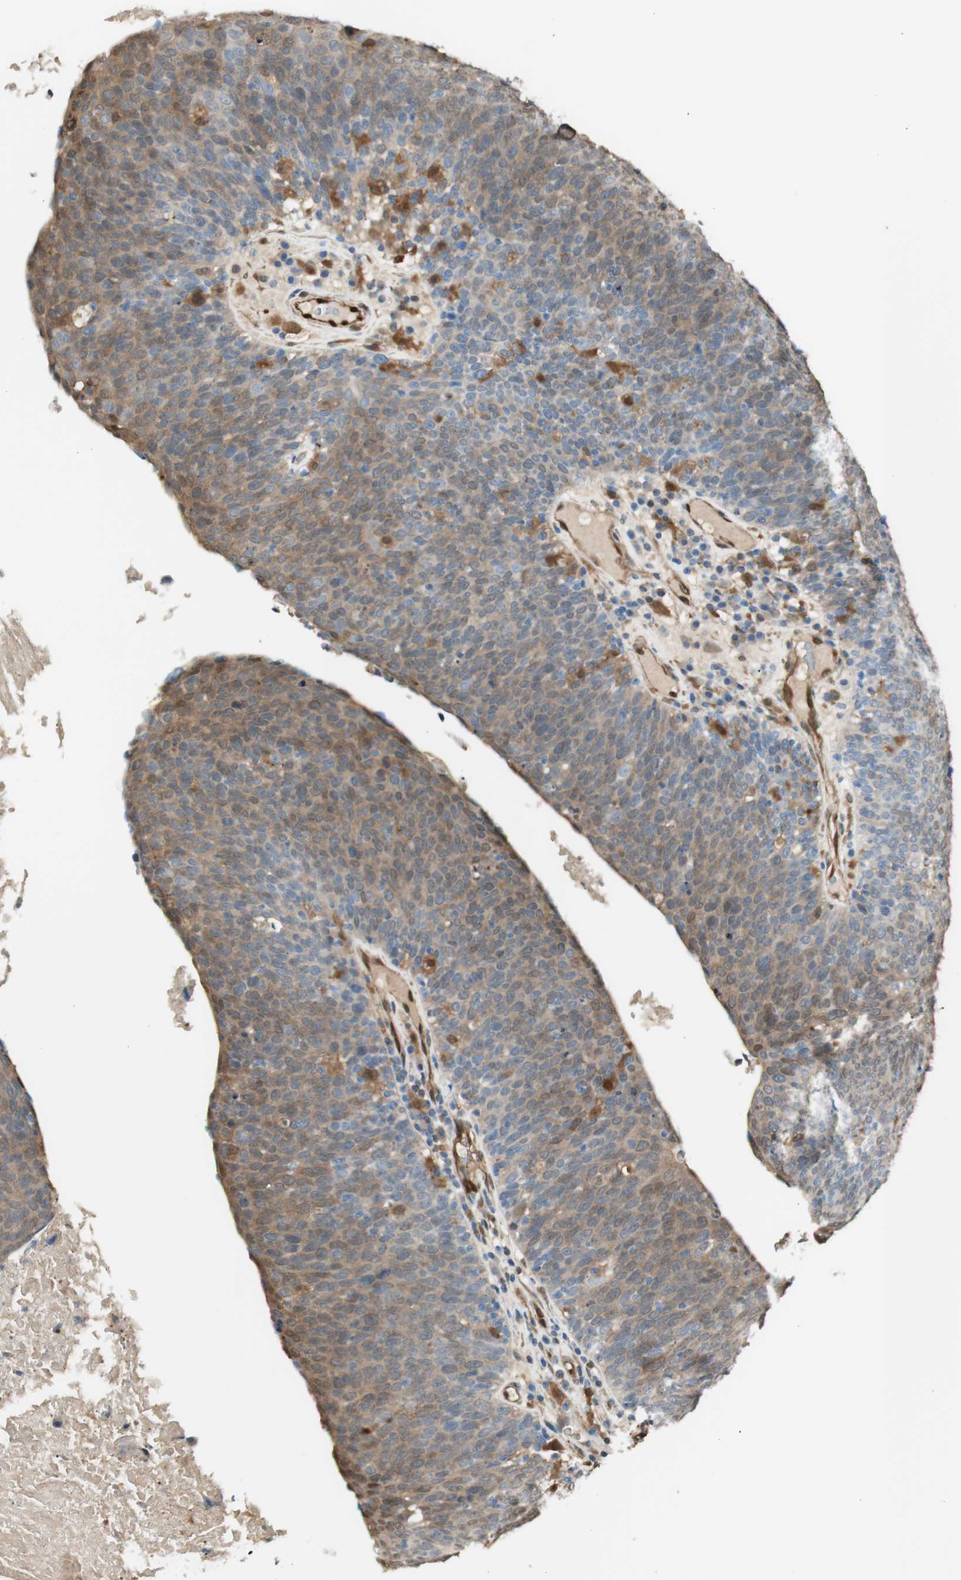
{"staining": {"intensity": "moderate", "quantity": "25%-75%", "location": "cytoplasmic/membranous"}, "tissue": "head and neck cancer", "cell_type": "Tumor cells", "image_type": "cancer", "snomed": [{"axis": "morphology", "description": "Squamous cell carcinoma, NOS"}, {"axis": "morphology", "description": "Squamous cell carcinoma, metastatic, NOS"}, {"axis": "topography", "description": "Lymph node"}, {"axis": "topography", "description": "Head-Neck"}], "caption": "This is an image of immunohistochemistry staining of head and neck metastatic squamous cell carcinoma, which shows moderate expression in the cytoplasmic/membranous of tumor cells.", "gene": "SERPINB6", "patient": {"sex": "male", "age": 62}}